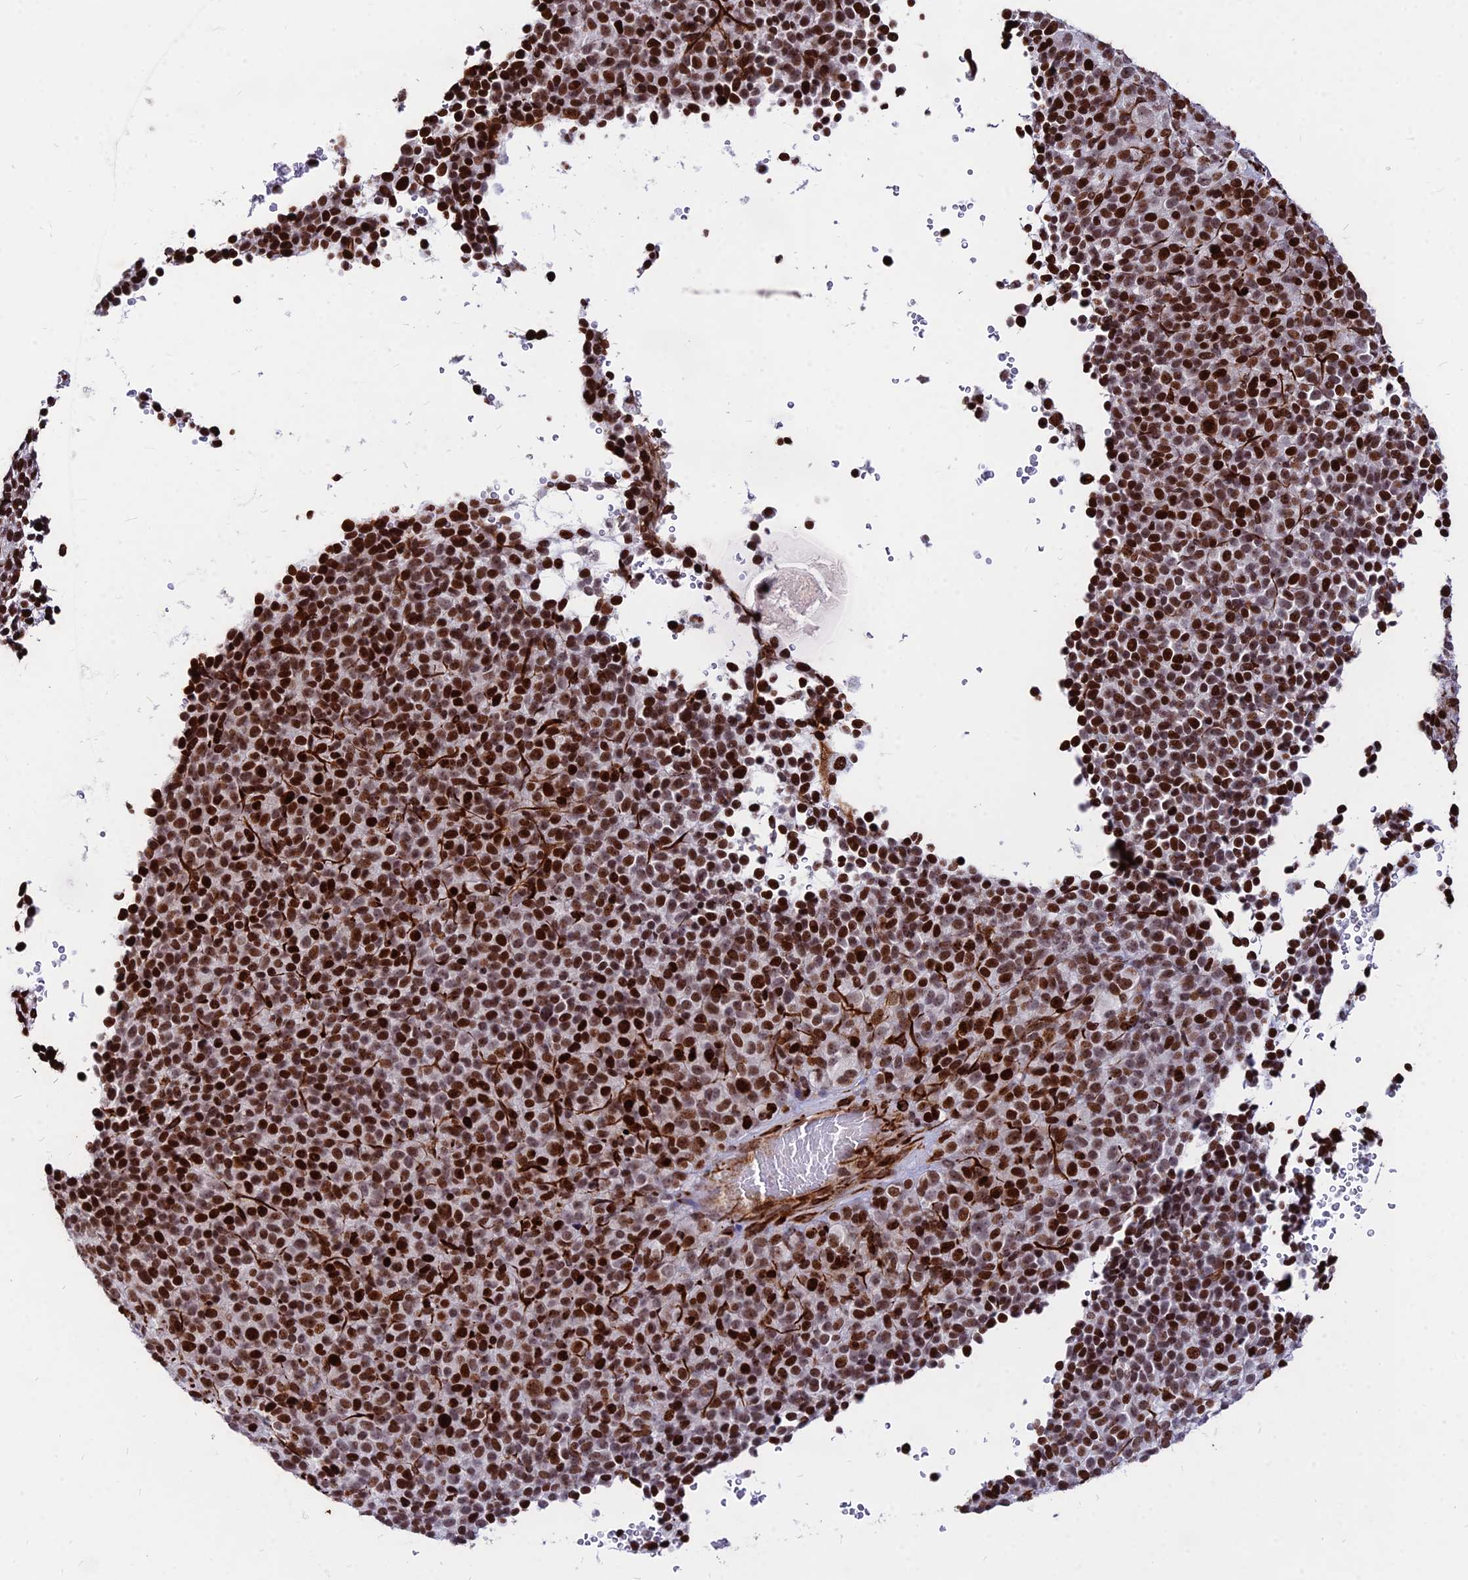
{"staining": {"intensity": "strong", "quantity": ">75%", "location": "nuclear"}, "tissue": "melanoma", "cell_type": "Tumor cells", "image_type": "cancer", "snomed": [{"axis": "morphology", "description": "Malignant melanoma, Metastatic site"}, {"axis": "topography", "description": "Brain"}], "caption": "Immunohistochemical staining of human malignant melanoma (metastatic site) demonstrates strong nuclear protein staining in approximately >75% of tumor cells.", "gene": "NYAP2", "patient": {"sex": "female", "age": 56}}